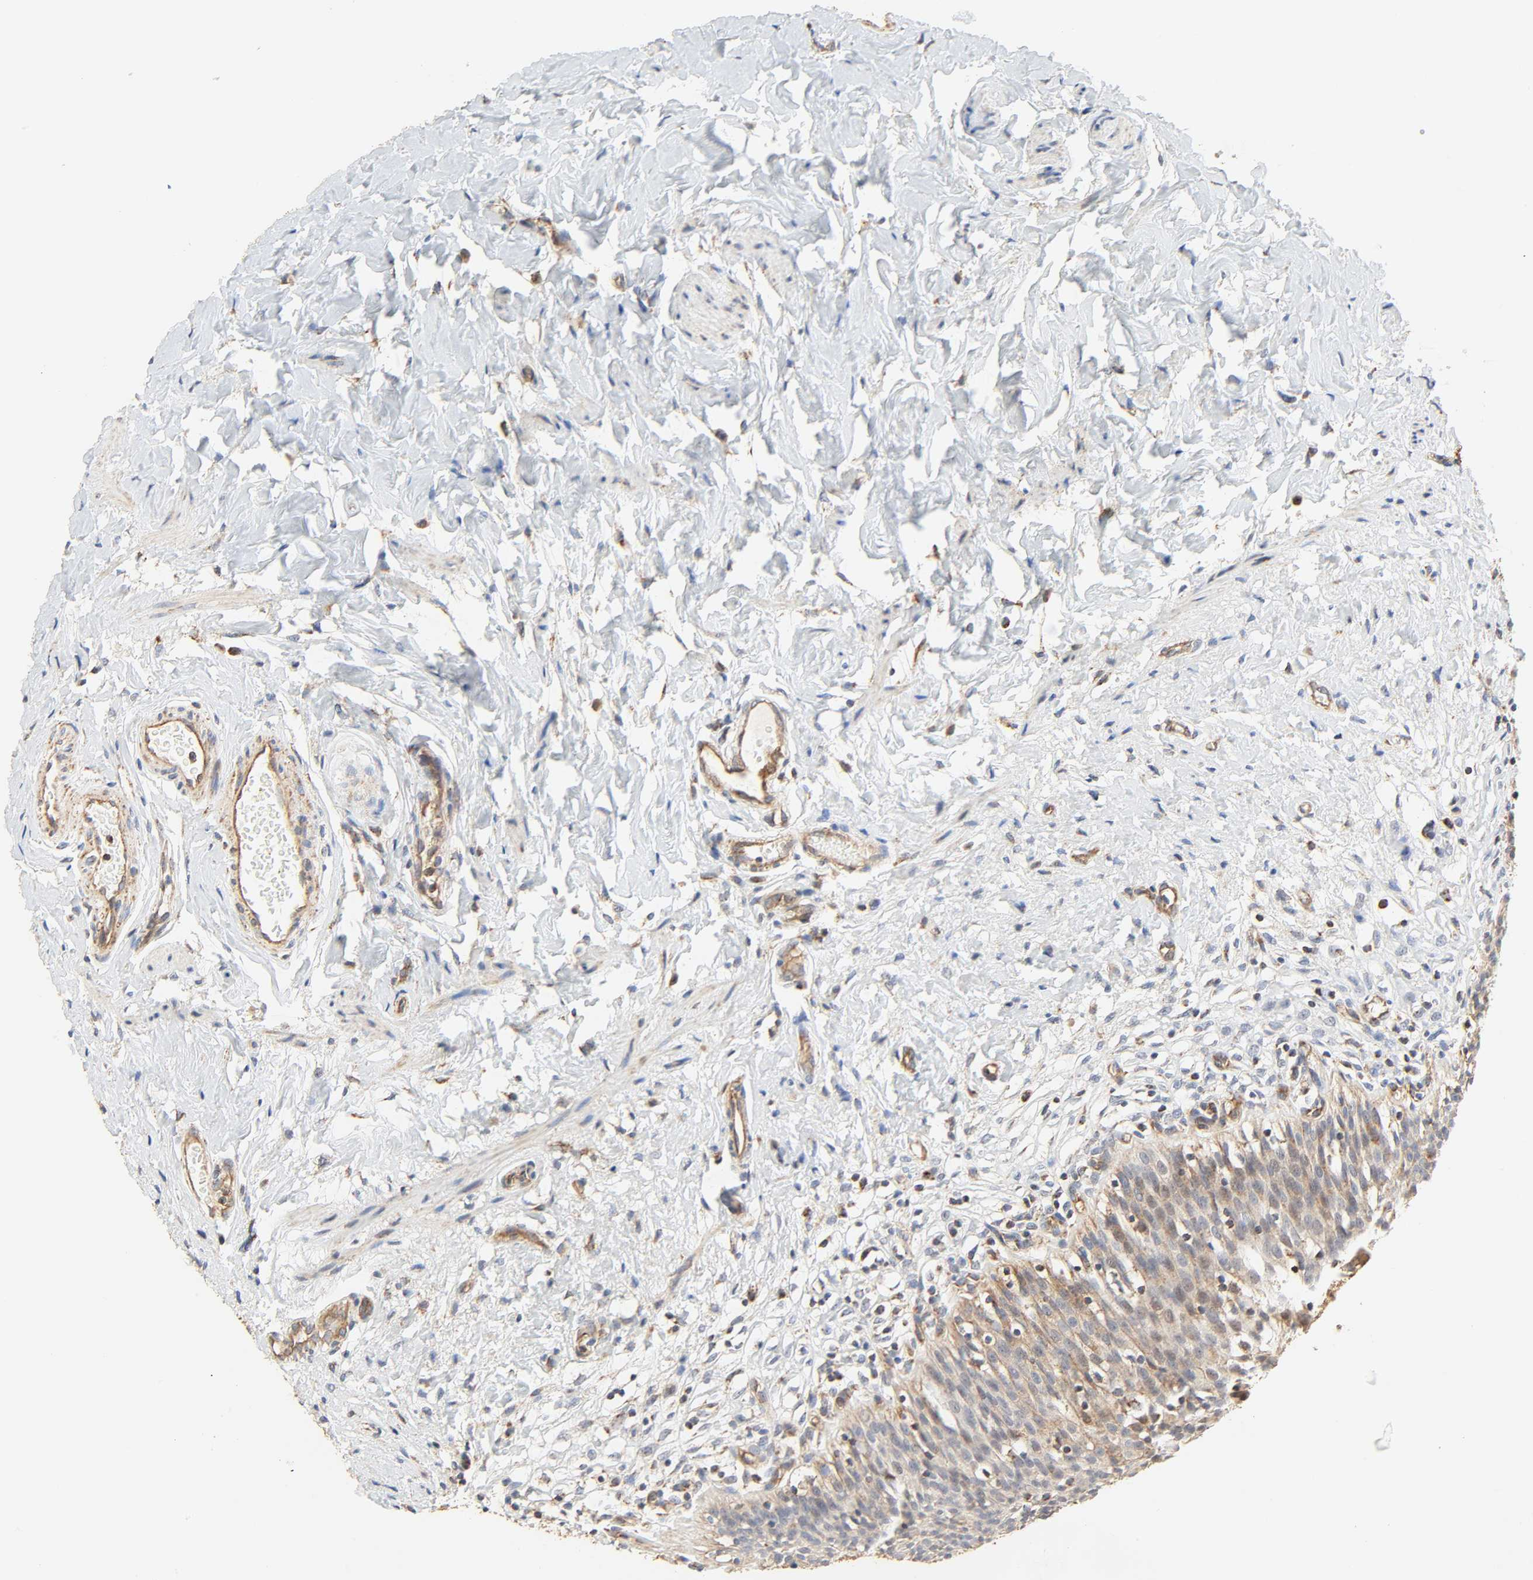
{"staining": {"intensity": "moderate", "quantity": ">75%", "location": "cytoplasmic/membranous"}, "tissue": "urinary bladder", "cell_type": "Urothelial cells", "image_type": "normal", "snomed": [{"axis": "morphology", "description": "Normal tissue, NOS"}, {"axis": "topography", "description": "Urinary bladder"}], "caption": "About >75% of urothelial cells in benign urinary bladder display moderate cytoplasmic/membranous protein expression as visualized by brown immunohistochemical staining.", "gene": "ZMAT5", "patient": {"sex": "female", "age": 80}}